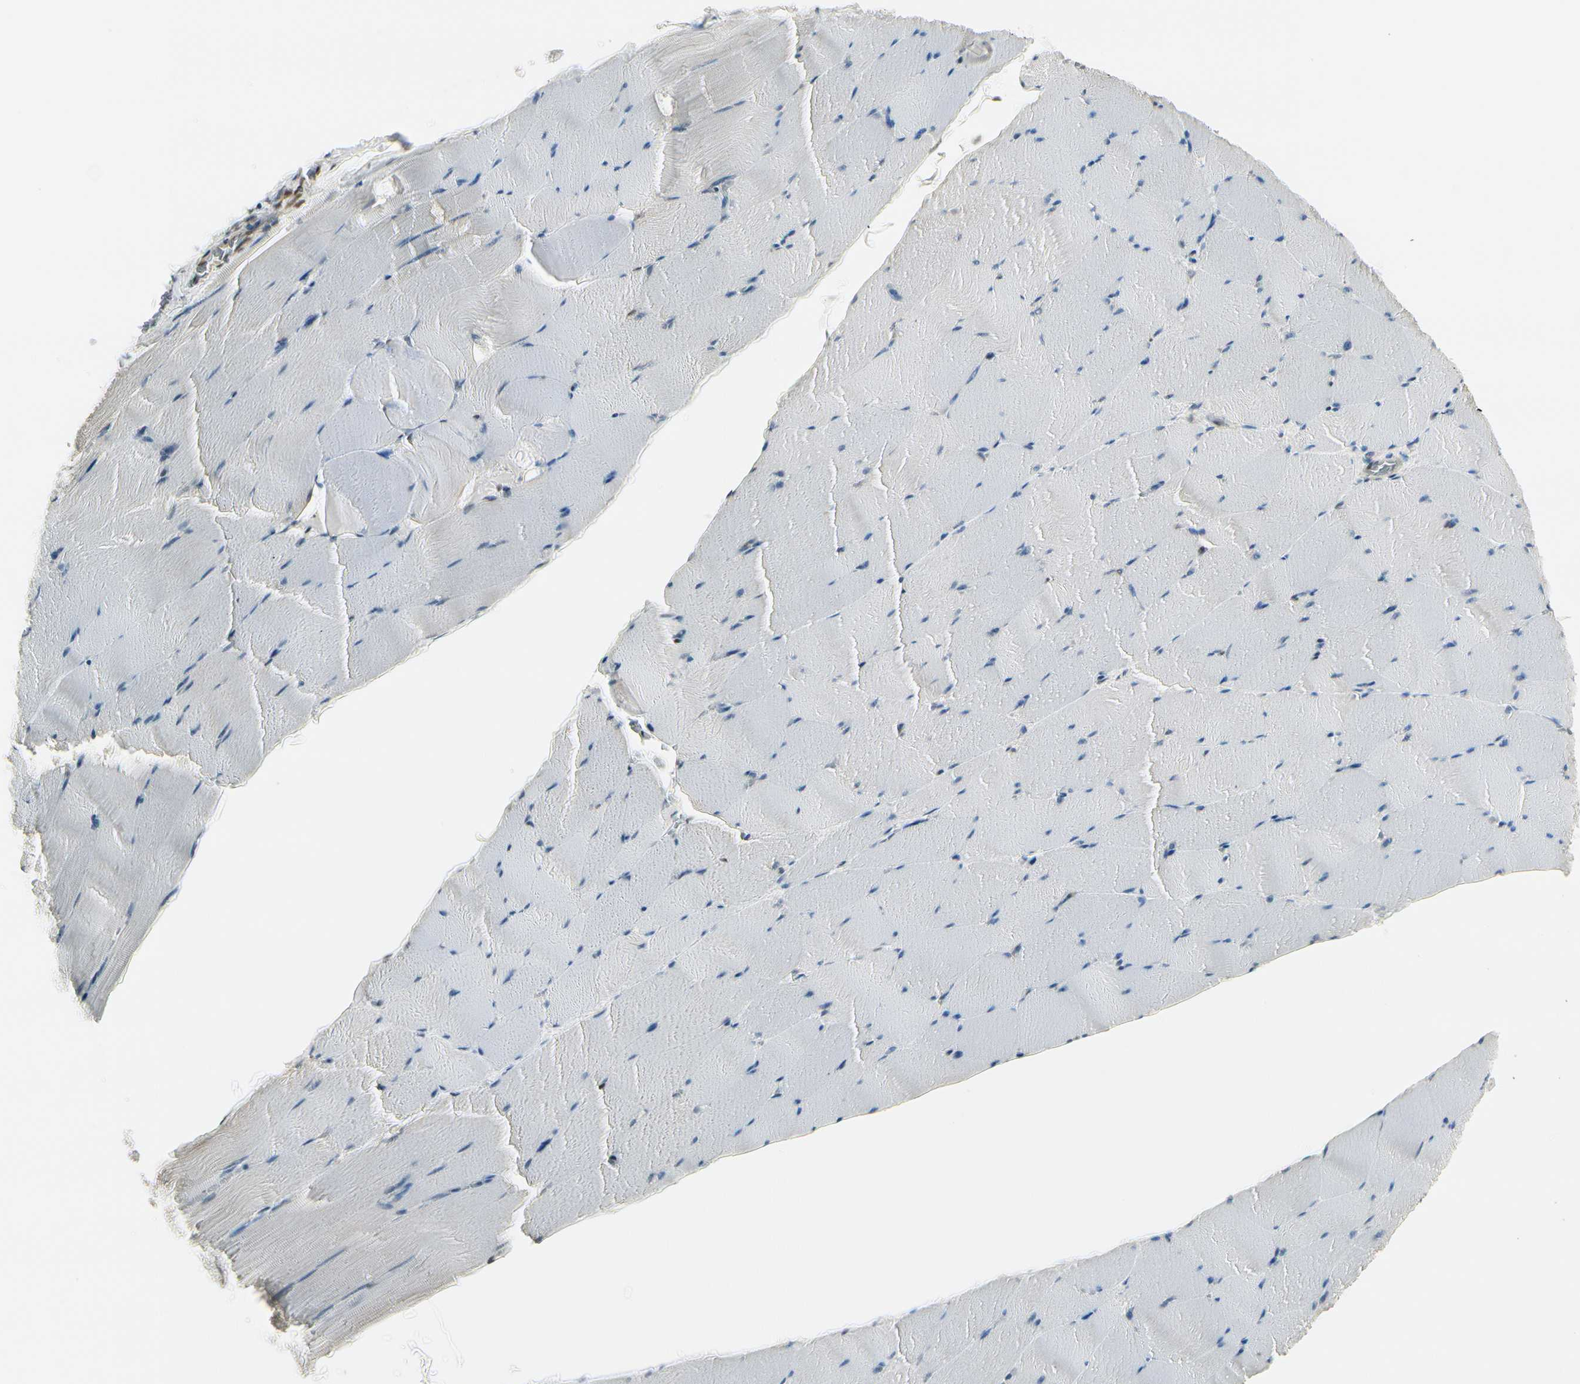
{"staining": {"intensity": "weak", "quantity": "25%-75%", "location": "cytoplasmic/membranous,nuclear"}, "tissue": "skeletal muscle", "cell_type": "Myocytes", "image_type": "normal", "snomed": [{"axis": "morphology", "description": "Normal tissue, NOS"}, {"axis": "topography", "description": "Skeletal muscle"}], "caption": "A high-resolution histopathology image shows immunohistochemistry staining of normal skeletal muscle, which shows weak cytoplasmic/membranous,nuclear positivity in approximately 25%-75% of myocytes.", "gene": "DAXX", "patient": {"sex": "male", "age": 62}}